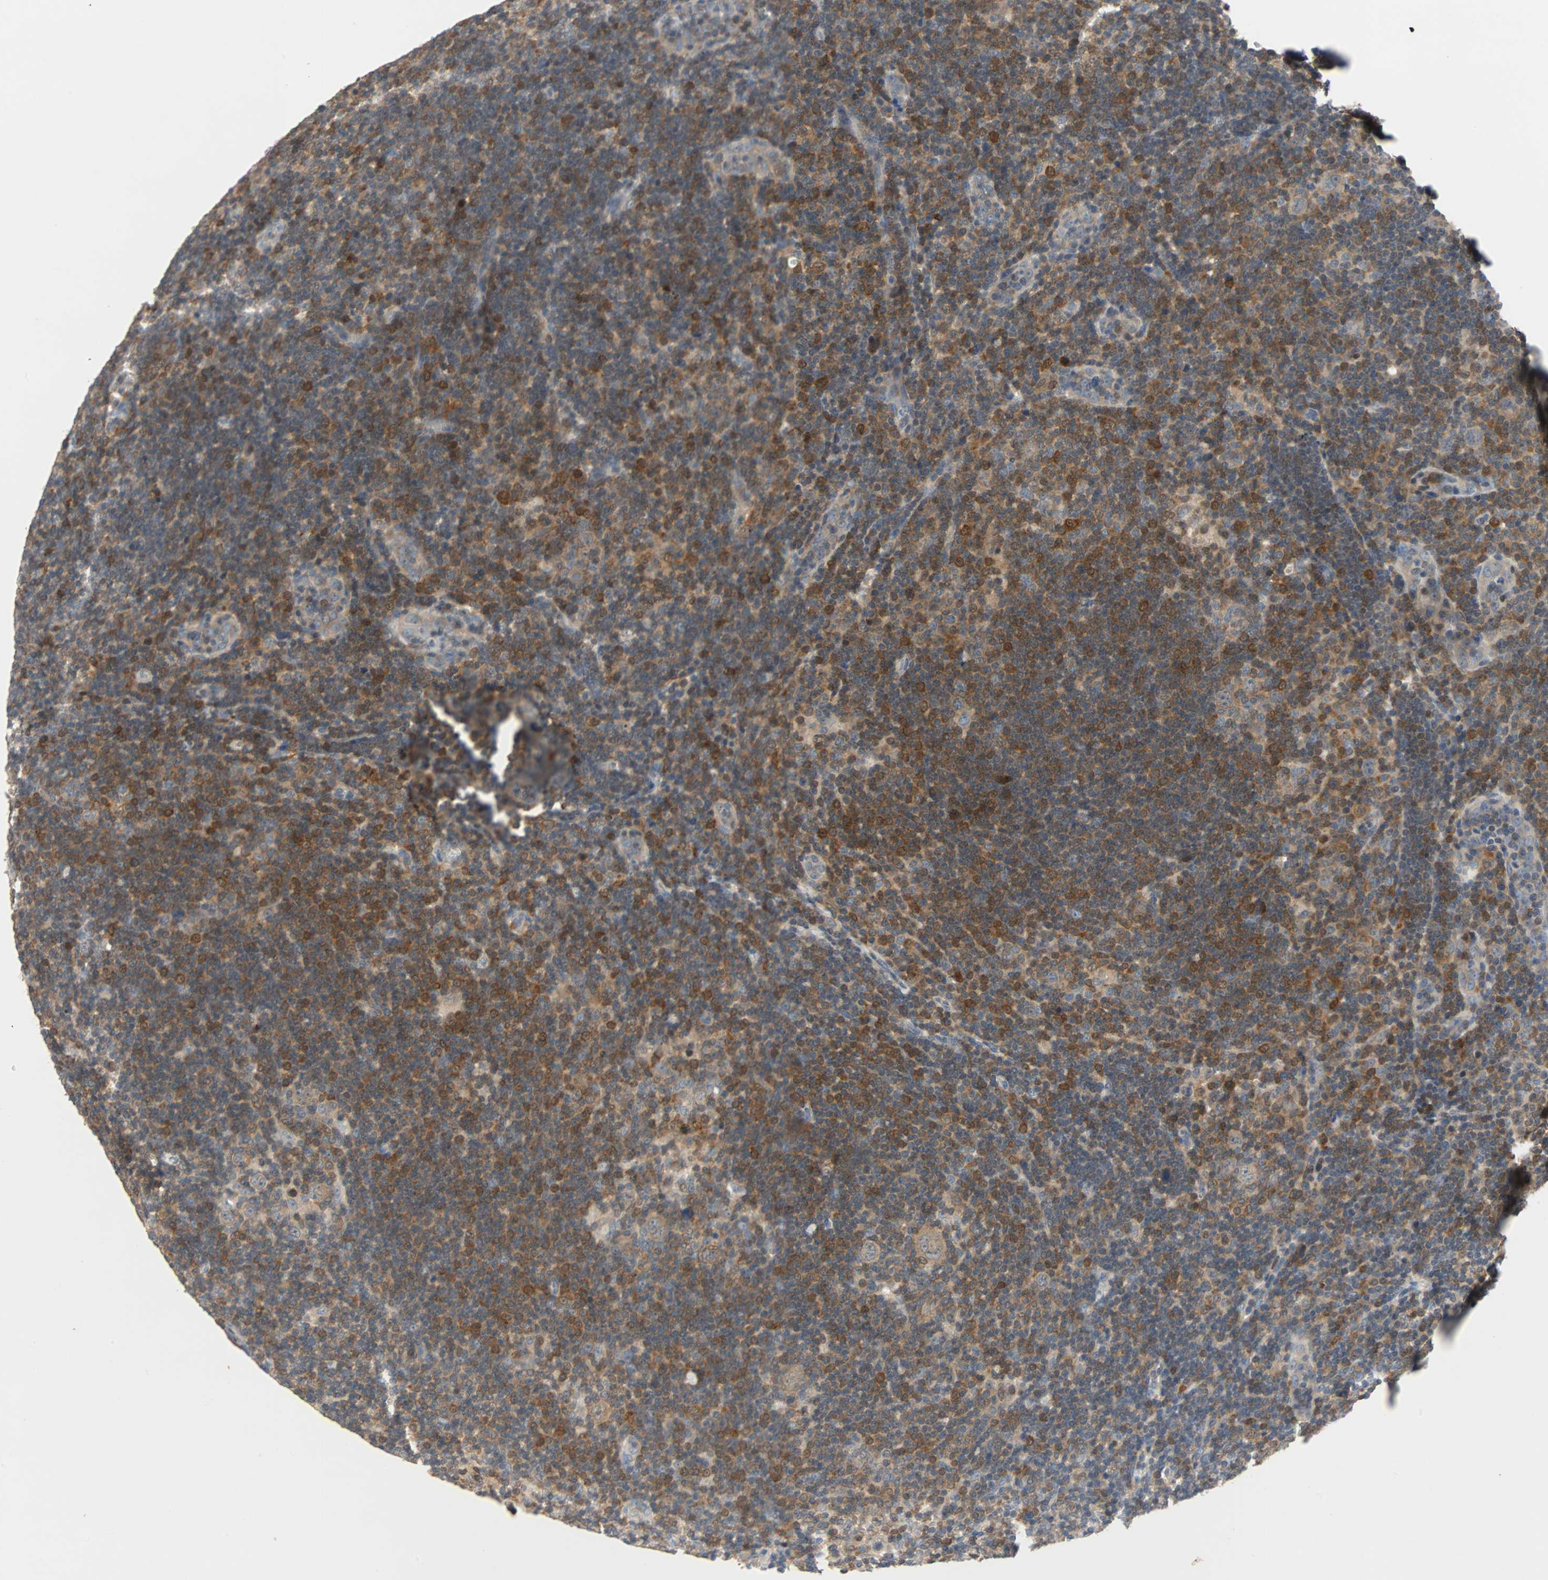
{"staining": {"intensity": "weak", "quantity": ">75%", "location": "cytoplasmic/membranous"}, "tissue": "lymphoma", "cell_type": "Tumor cells", "image_type": "cancer", "snomed": [{"axis": "morphology", "description": "Hodgkin's disease, NOS"}, {"axis": "topography", "description": "Lymph node"}], "caption": "High-power microscopy captured an immunohistochemistry image of Hodgkin's disease, revealing weak cytoplasmic/membranous expression in about >75% of tumor cells.", "gene": "MAP4K1", "patient": {"sex": "female", "age": 57}}